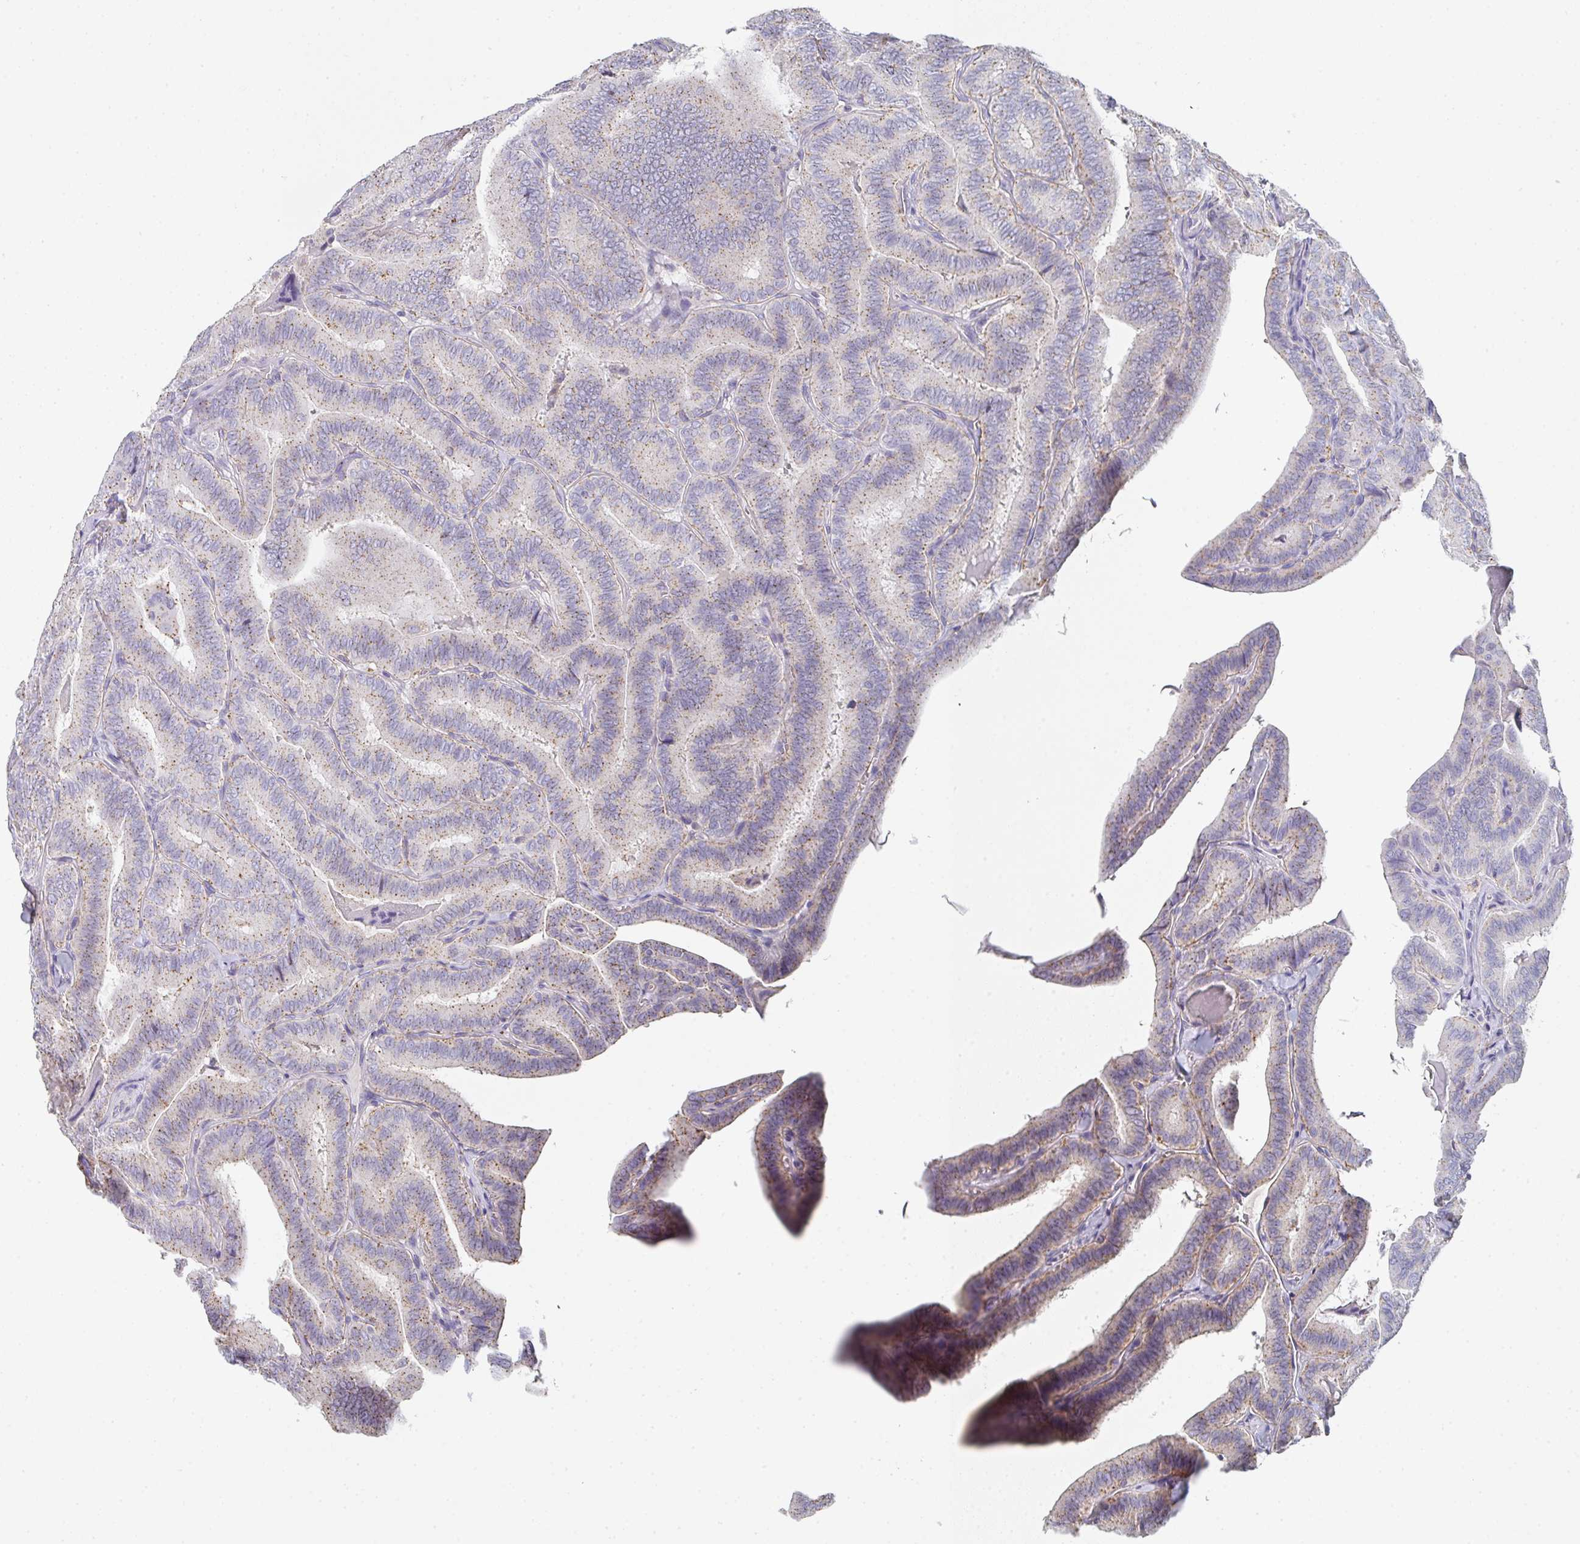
{"staining": {"intensity": "weak", "quantity": "25%-75%", "location": "cytoplasmic/membranous"}, "tissue": "thyroid cancer", "cell_type": "Tumor cells", "image_type": "cancer", "snomed": [{"axis": "morphology", "description": "Papillary adenocarcinoma, NOS"}, {"axis": "topography", "description": "Thyroid gland"}], "caption": "Immunohistochemical staining of thyroid cancer (papillary adenocarcinoma) reveals weak cytoplasmic/membranous protein staining in about 25%-75% of tumor cells.", "gene": "CHMP5", "patient": {"sex": "male", "age": 61}}